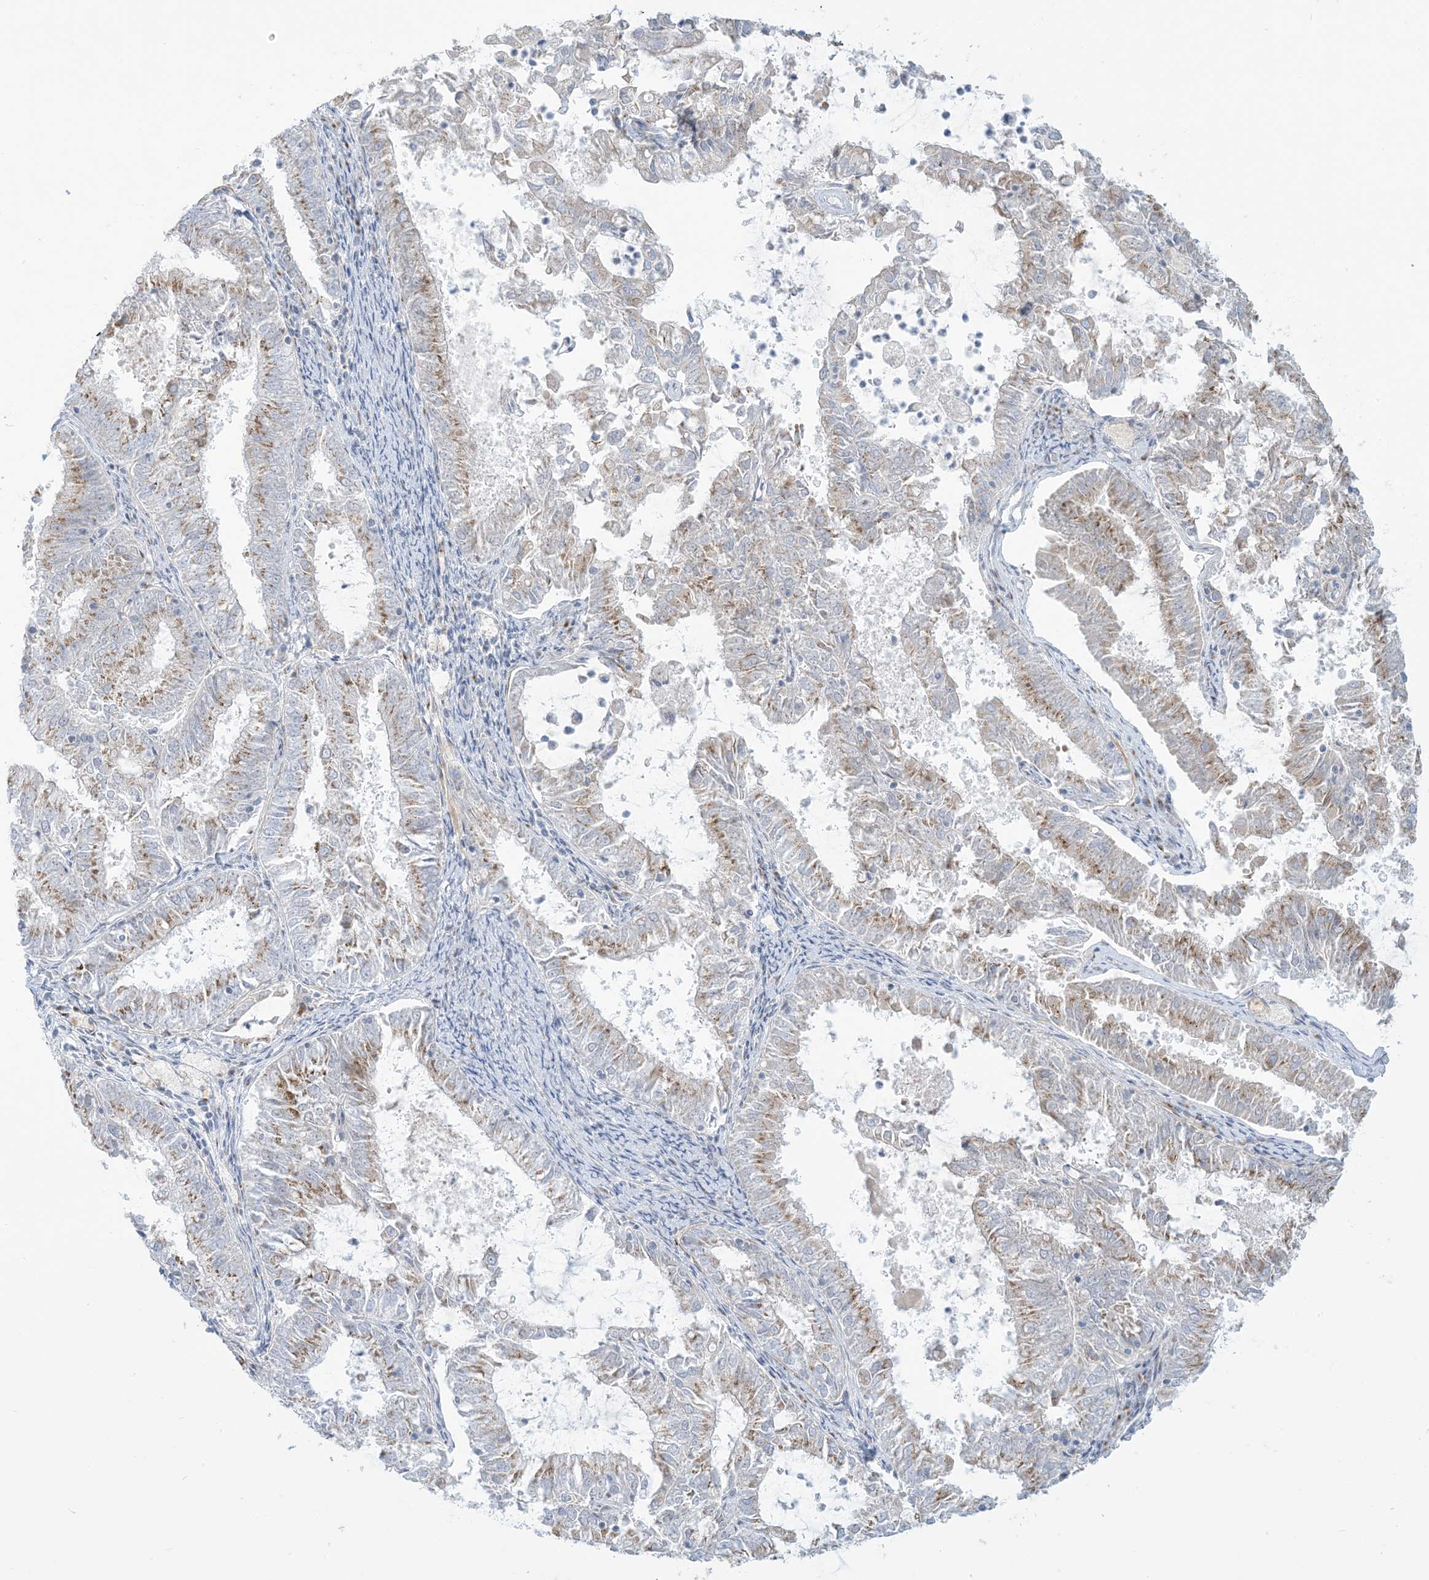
{"staining": {"intensity": "moderate", "quantity": ">75%", "location": "cytoplasmic/membranous"}, "tissue": "endometrial cancer", "cell_type": "Tumor cells", "image_type": "cancer", "snomed": [{"axis": "morphology", "description": "Adenocarcinoma, NOS"}, {"axis": "topography", "description": "Endometrium"}], "caption": "DAB immunohistochemical staining of human adenocarcinoma (endometrial) displays moderate cytoplasmic/membranous protein expression in about >75% of tumor cells.", "gene": "AFTPH", "patient": {"sex": "female", "age": 57}}